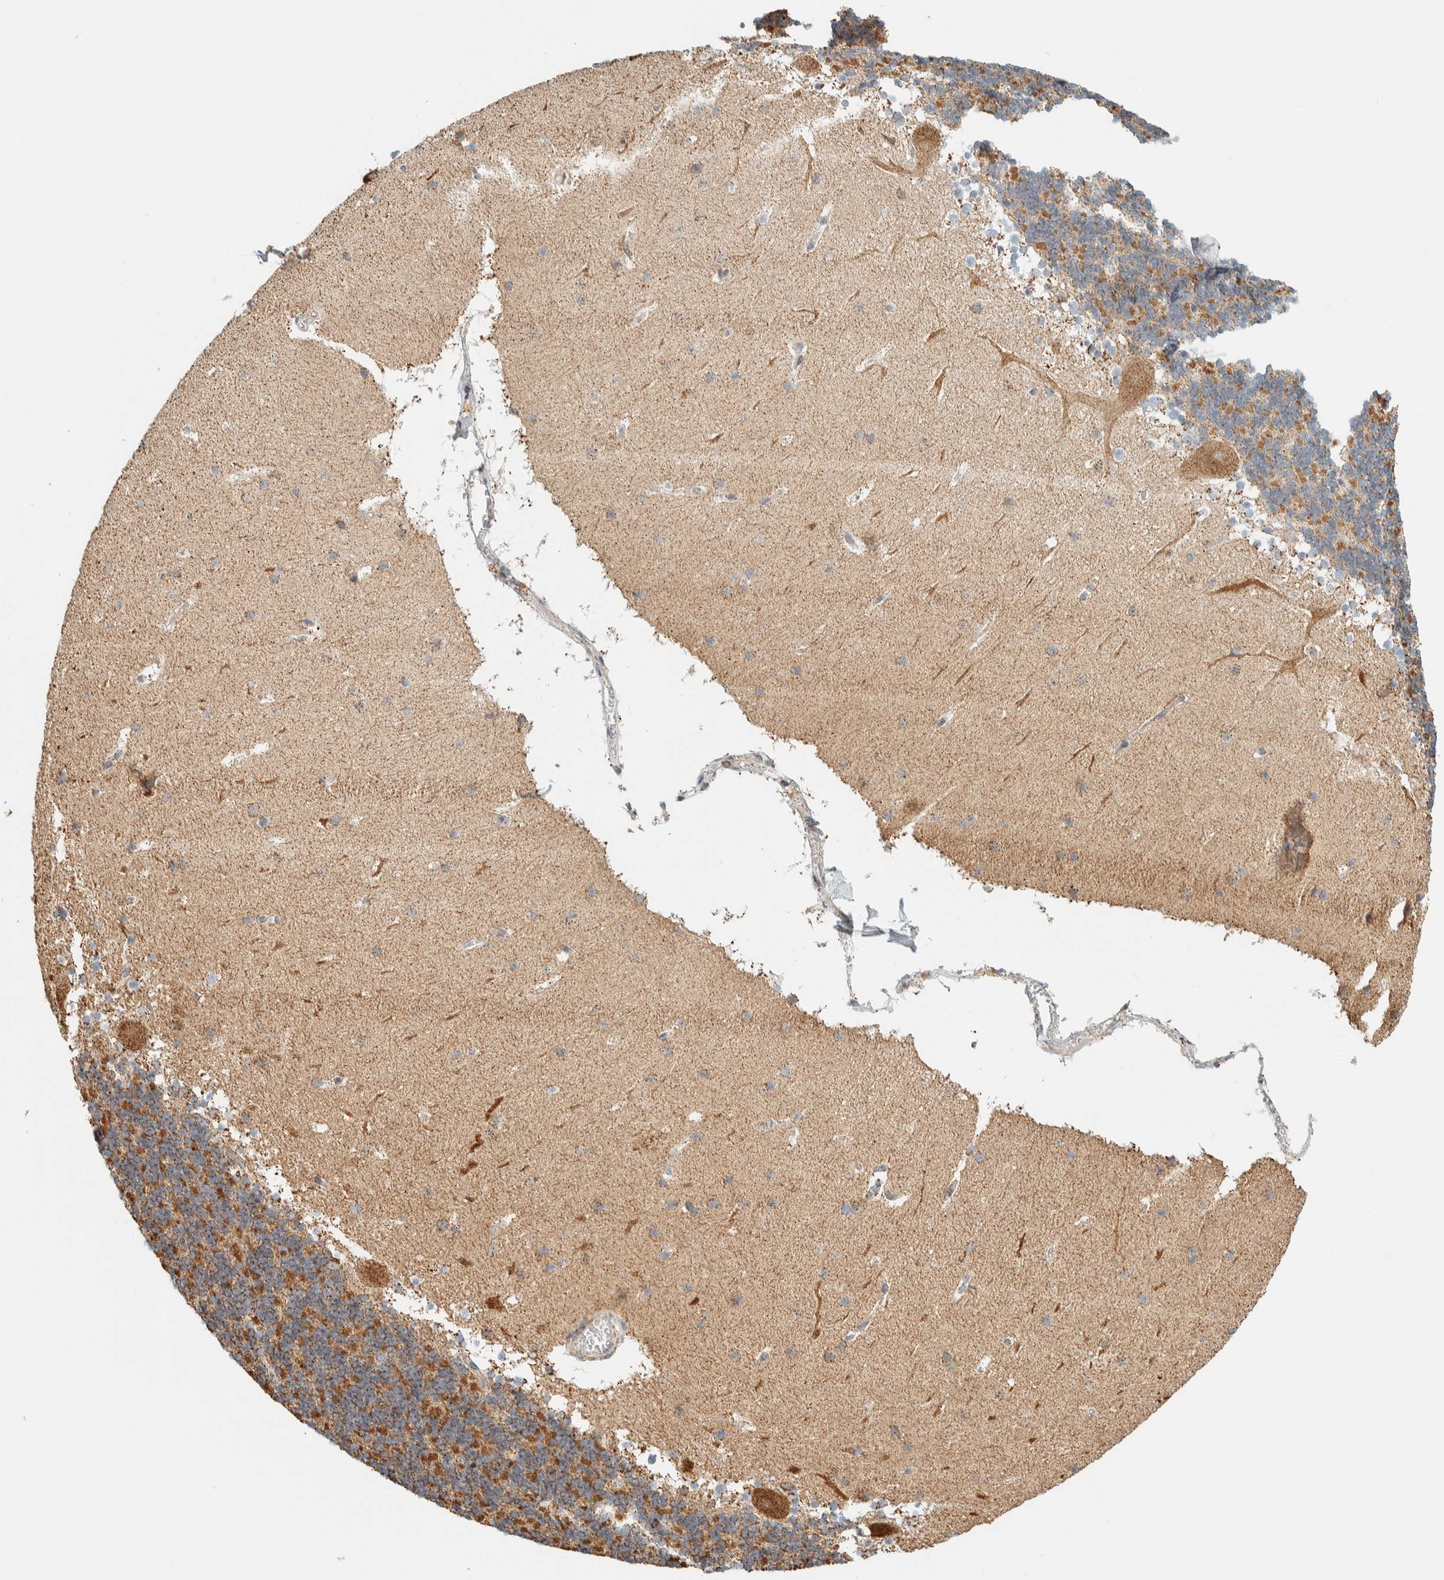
{"staining": {"intensity": "moderate", "quantity": ">75%", "location": "cytoplasmic/membranous"}, "tissue": "cerebellum", "cell_type": "Cells in granular layer", "image_type": "normal", "snomed": [{"axis": "morphology", "description": "Normal tissue, NOS"}, {"axis": "topography", "description": "Cerebellum"}], "caption": "Protein expression analysis of unremarkable human cerebellum reveals moderate cytoplasmic/membranous positivity in about >75% of cells in granular layer. The staining is performed using DAB brown chromogen to label protein expression. The nuclei are counter-stained blue using hematoxylin.", "gene": "ZNF454", "patient": {"sex": "male", "age": 45}}